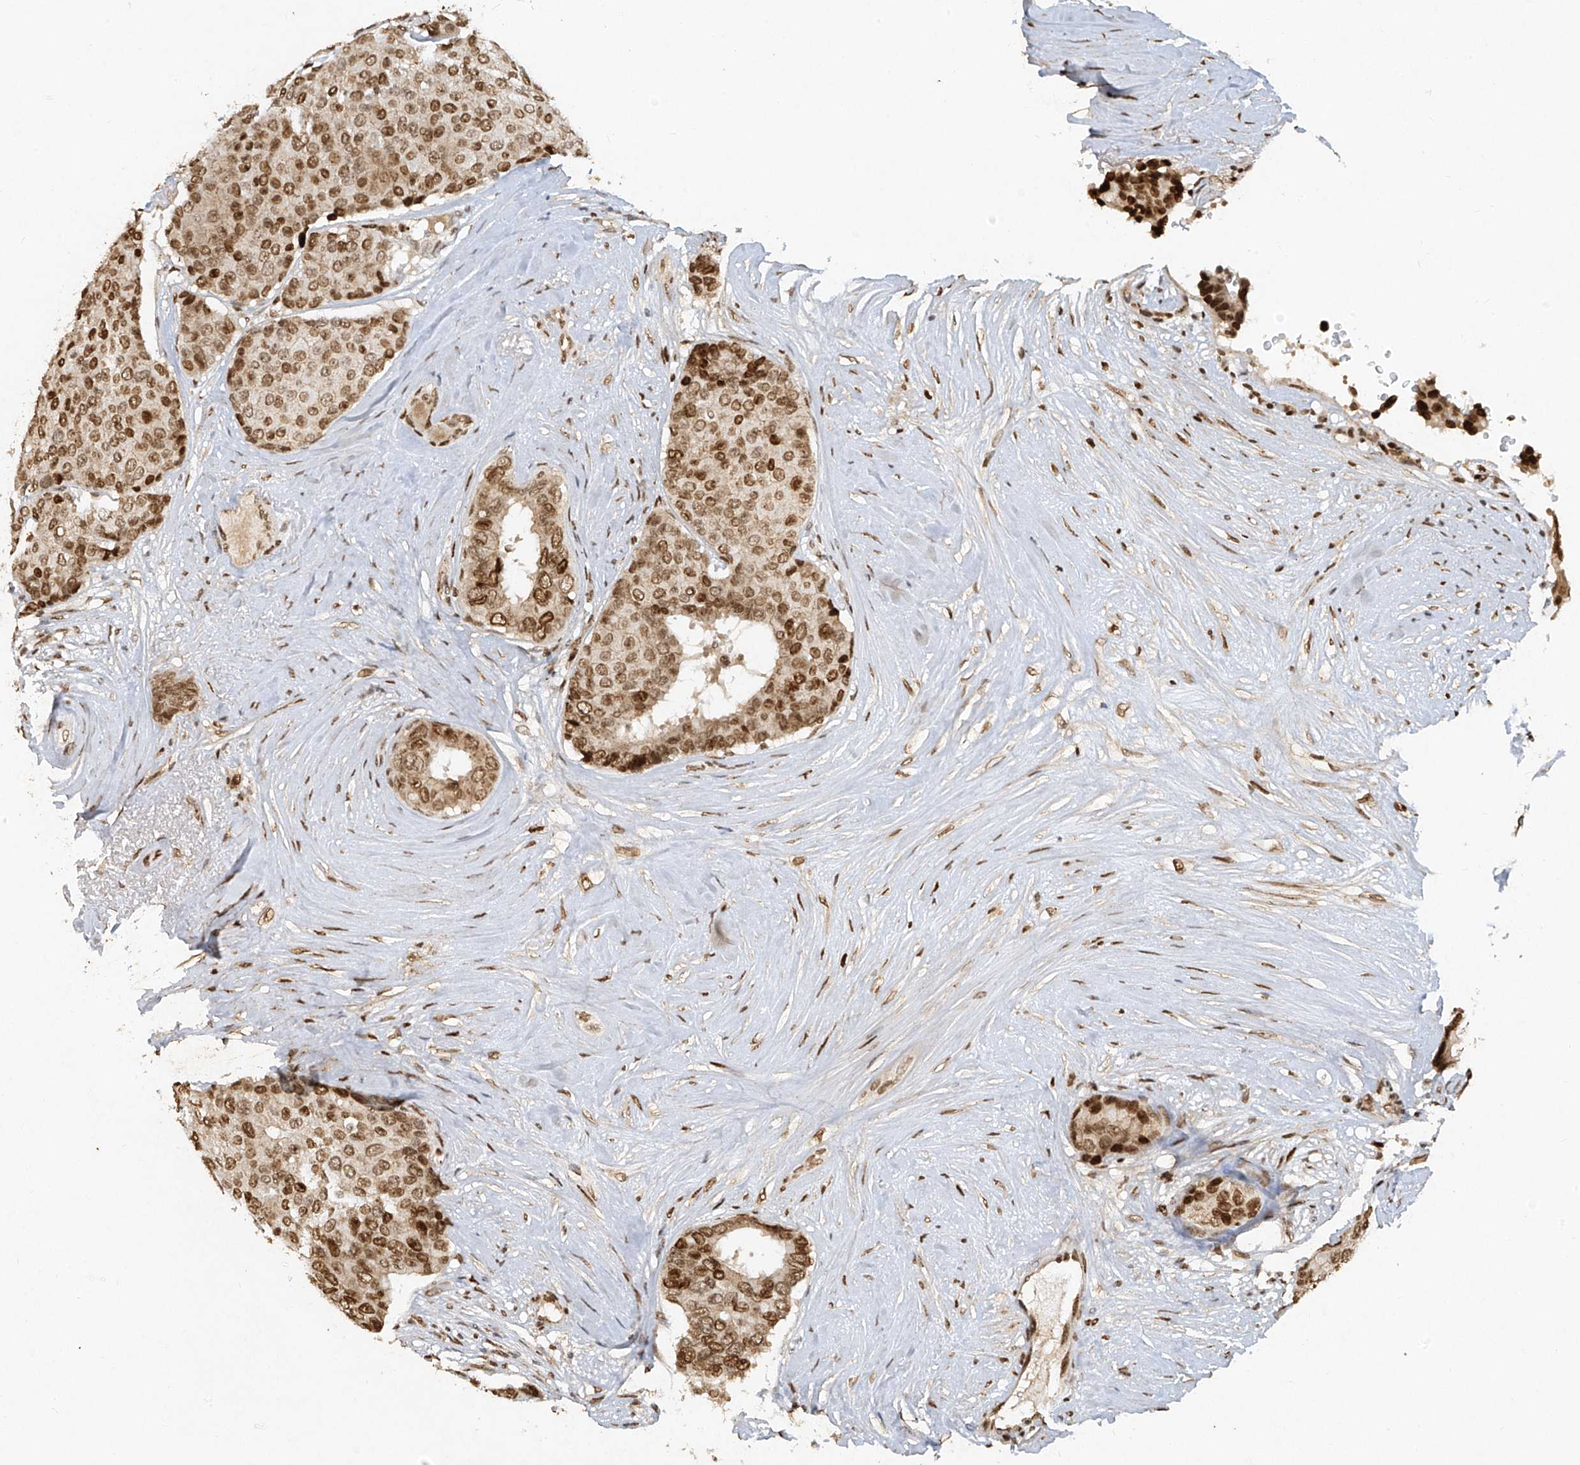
{"staining": {"intensity": "moderate", "quantity": ">75%", "location": "nuclear"}, "tissue": "breast cancer", "cell_type": "Tumor cells", "image_type": "cancer", "snomed": [{"axis": "morphology", "description": "Duct carcinoma"}, {"axis": "topography", "description": "Breast"}], "caption": "Moderate nuclear positivity is appreciated in approximately >75% of tumor cells in invasive ductal carcinoma (breast). The protein of interest is shown in brown color, while the nuclei are stained blue.", "gene": "ATRIP", "patient": {"sex": "female", "age": 75}}